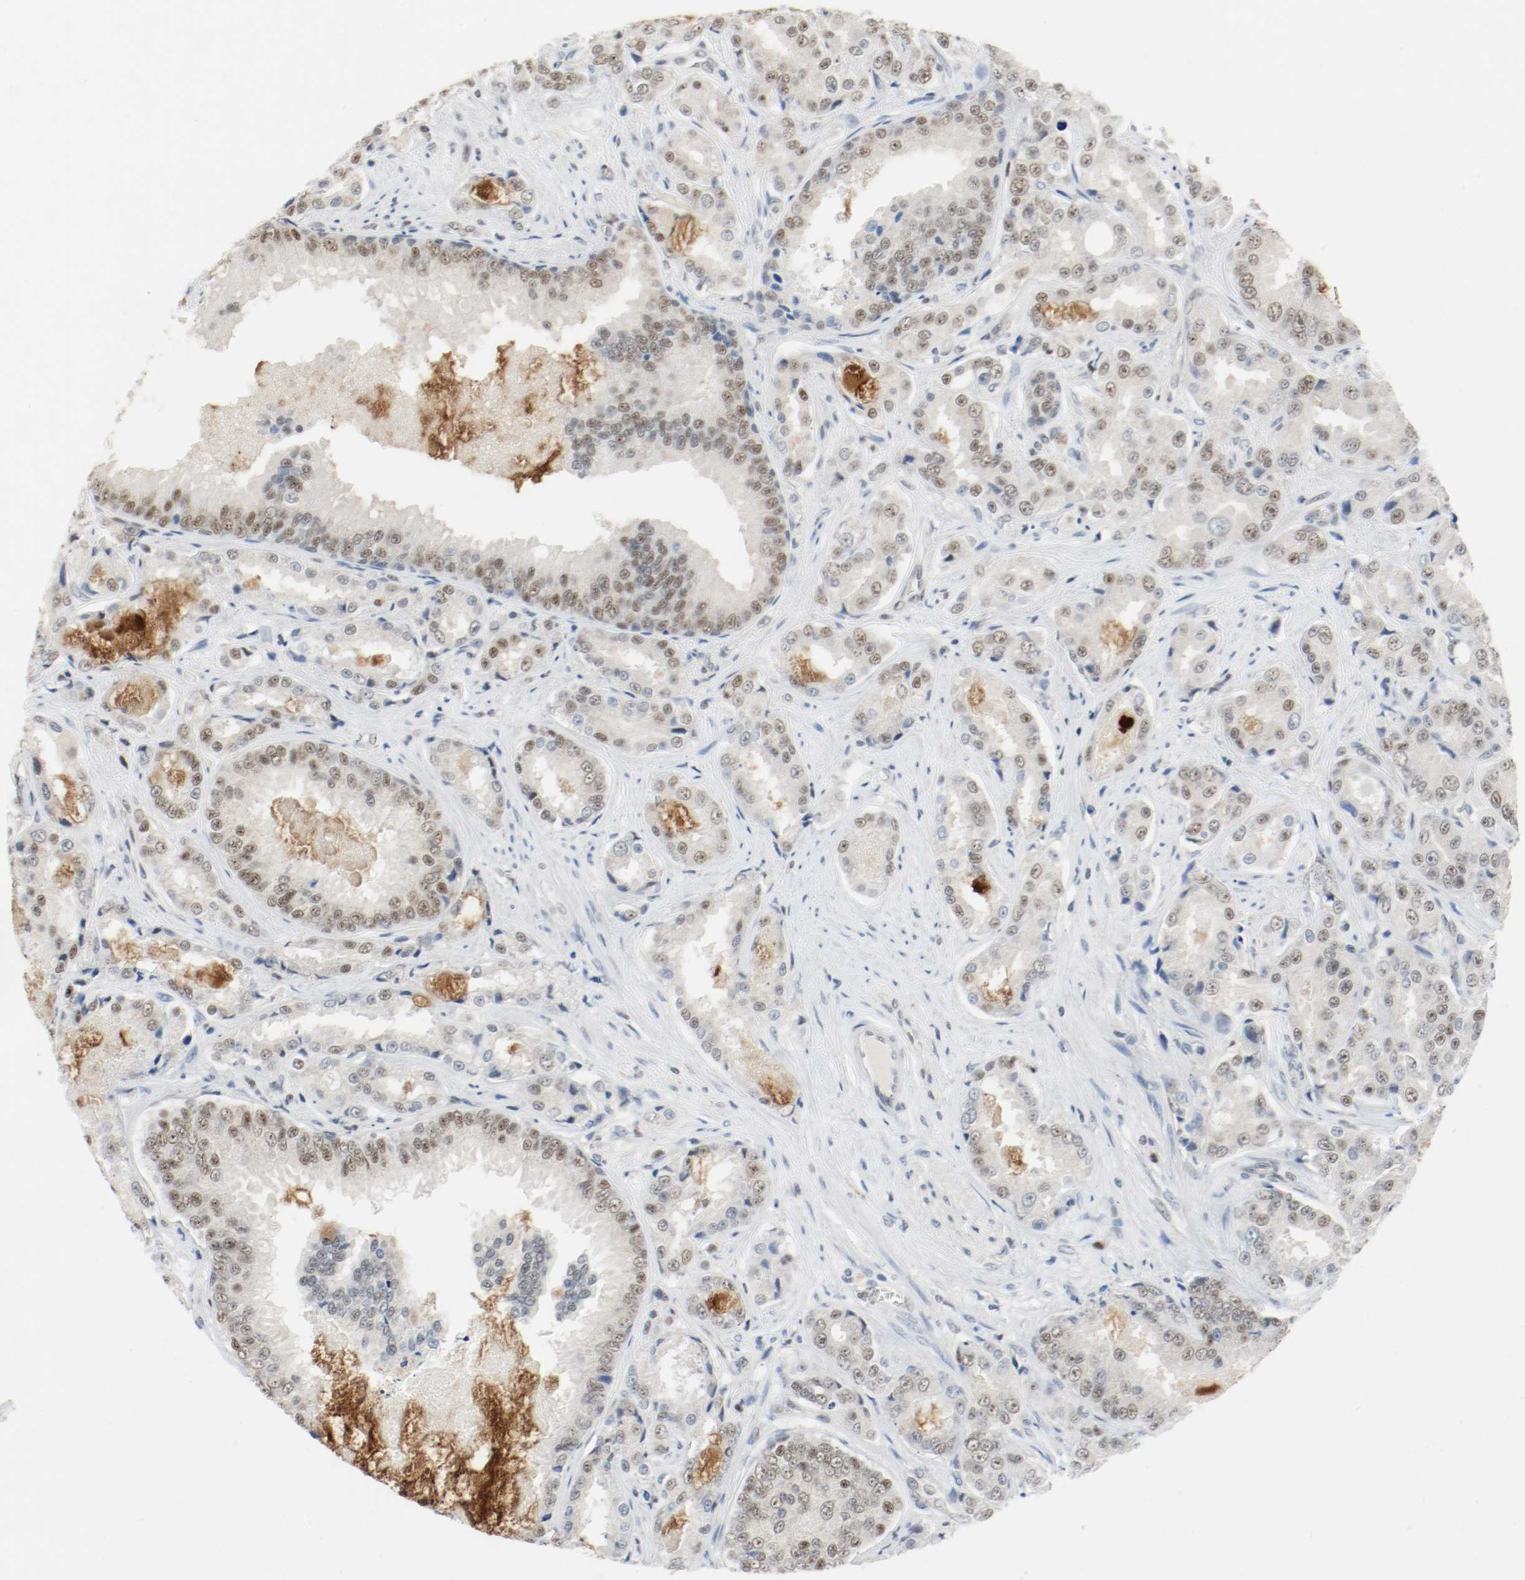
{"staining": {"intensity": "moderate", "quantity": "25%-75%", "location": "cytoplasmic/membranous,nuclear"}, "tissue": "prostate cancer", "cell_type": "Tumor cells", "image_type": "cancer", "snomed": [{"axis": "morphology", "description": "Adenocarcinoma, High grade"}, {"axis": "topography", "description": "Prostate"}], "caption": "This image exhibits immunohistochemistry (IHC) staining of adenocarcinoma (high-grade) (prostate), with medium moderate cytoplasmic/membranous and nuclear staining in approximately 25%-75% of tumor cells.", "gene": "ASH1L", "patient": {"sex": "male", "age": 73}}